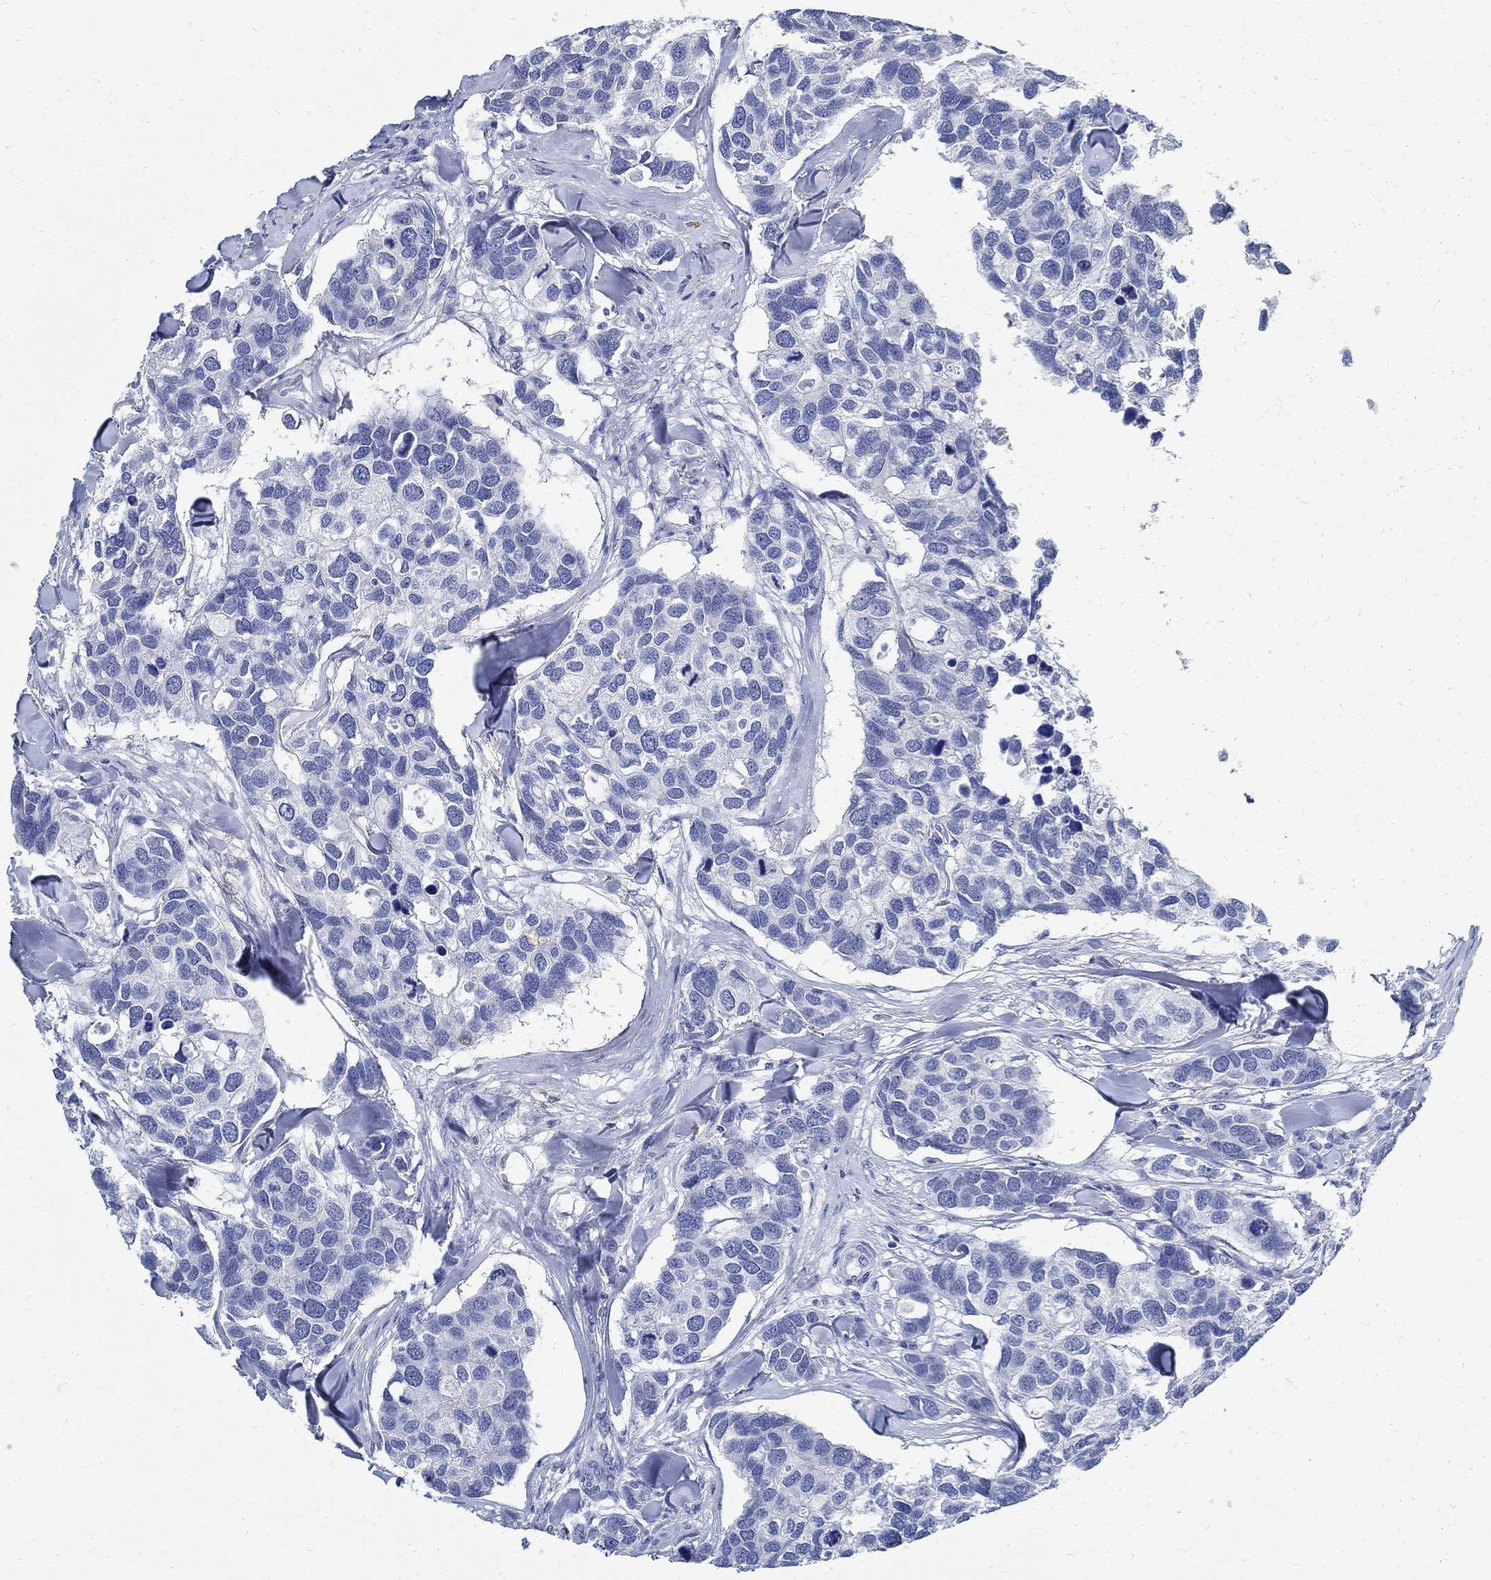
{"staining": {"intensity": "negative", "quantity": "none", "location": "none"}, "tissue": "breast cancer", "cell_type": "Tumor cells", "image_type": "cancer", "snomed": [{"axis": "morphology", "description": "Duct carcinoma"}, {"axis": "topography", "description": "Breast"}], "caption": "Micrograph shows no protein positivity in tumor cells of breast cancer (infiltrating ductal carcinoma) tissue.", "gene": "PRX", "patient": {"sex": "female", "age": 83}}